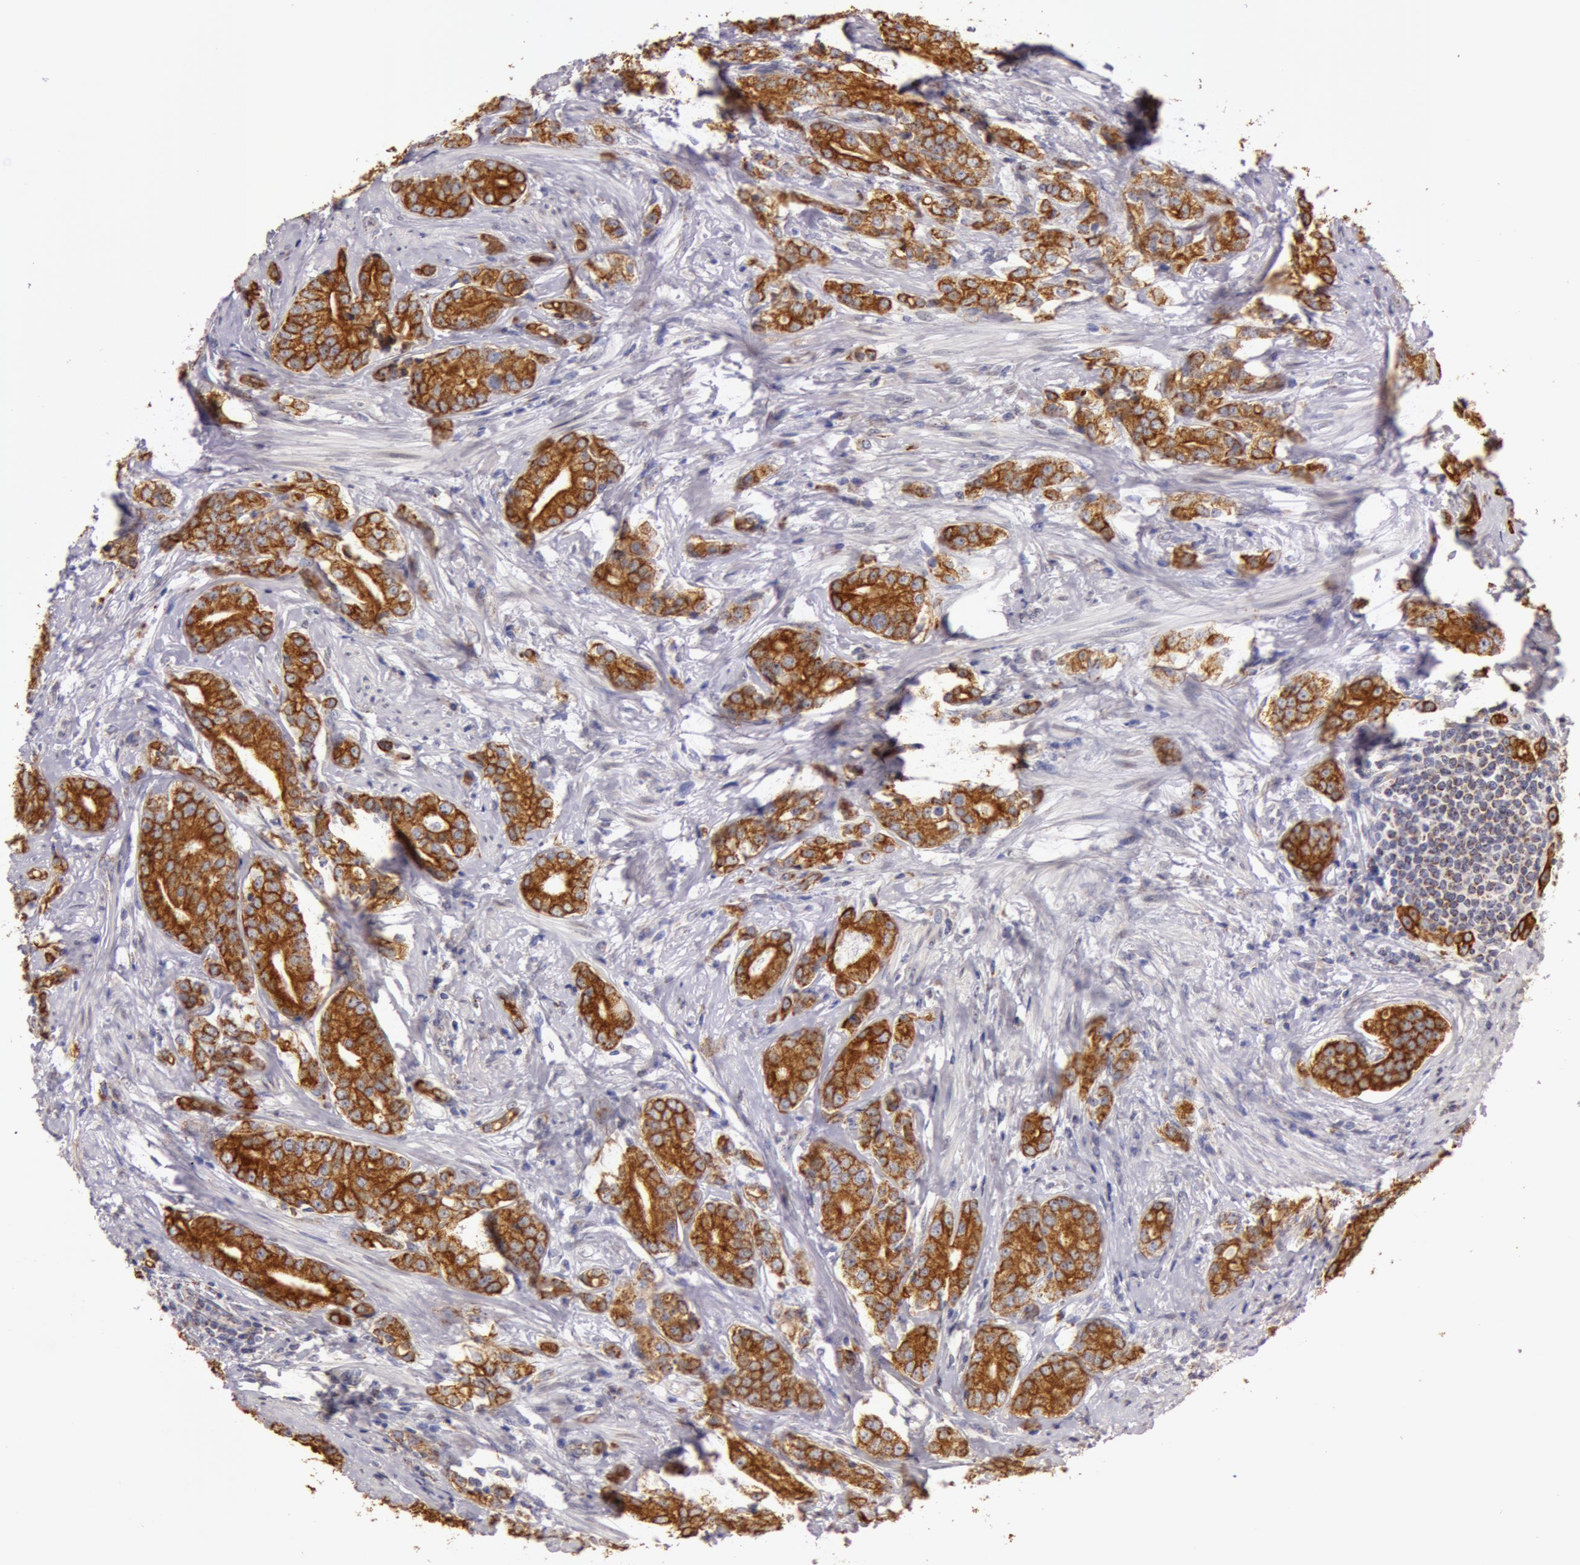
{"staining": {"intensity": "strong", "quantity": ">75%", "location": "cytoplasmic/membranous"}, "tissue": "prostate cancer", "cell_type": "Tumor cells", "image_type": "cancer", "snomed": [{"axis": "morphology", "description": "Adenocarcinoma, Medium grade"}, {"axis": "topography", "description": "Prostate"}], "caption": "Protein expression analysis of human adenocarcinoma (medium-grade) (prostate) reveals strong cytoplasmic/membranous staining in about >75% of tumor cells.", "gene": "KRT18", "patient": {"sex": "male", "age": 59}}